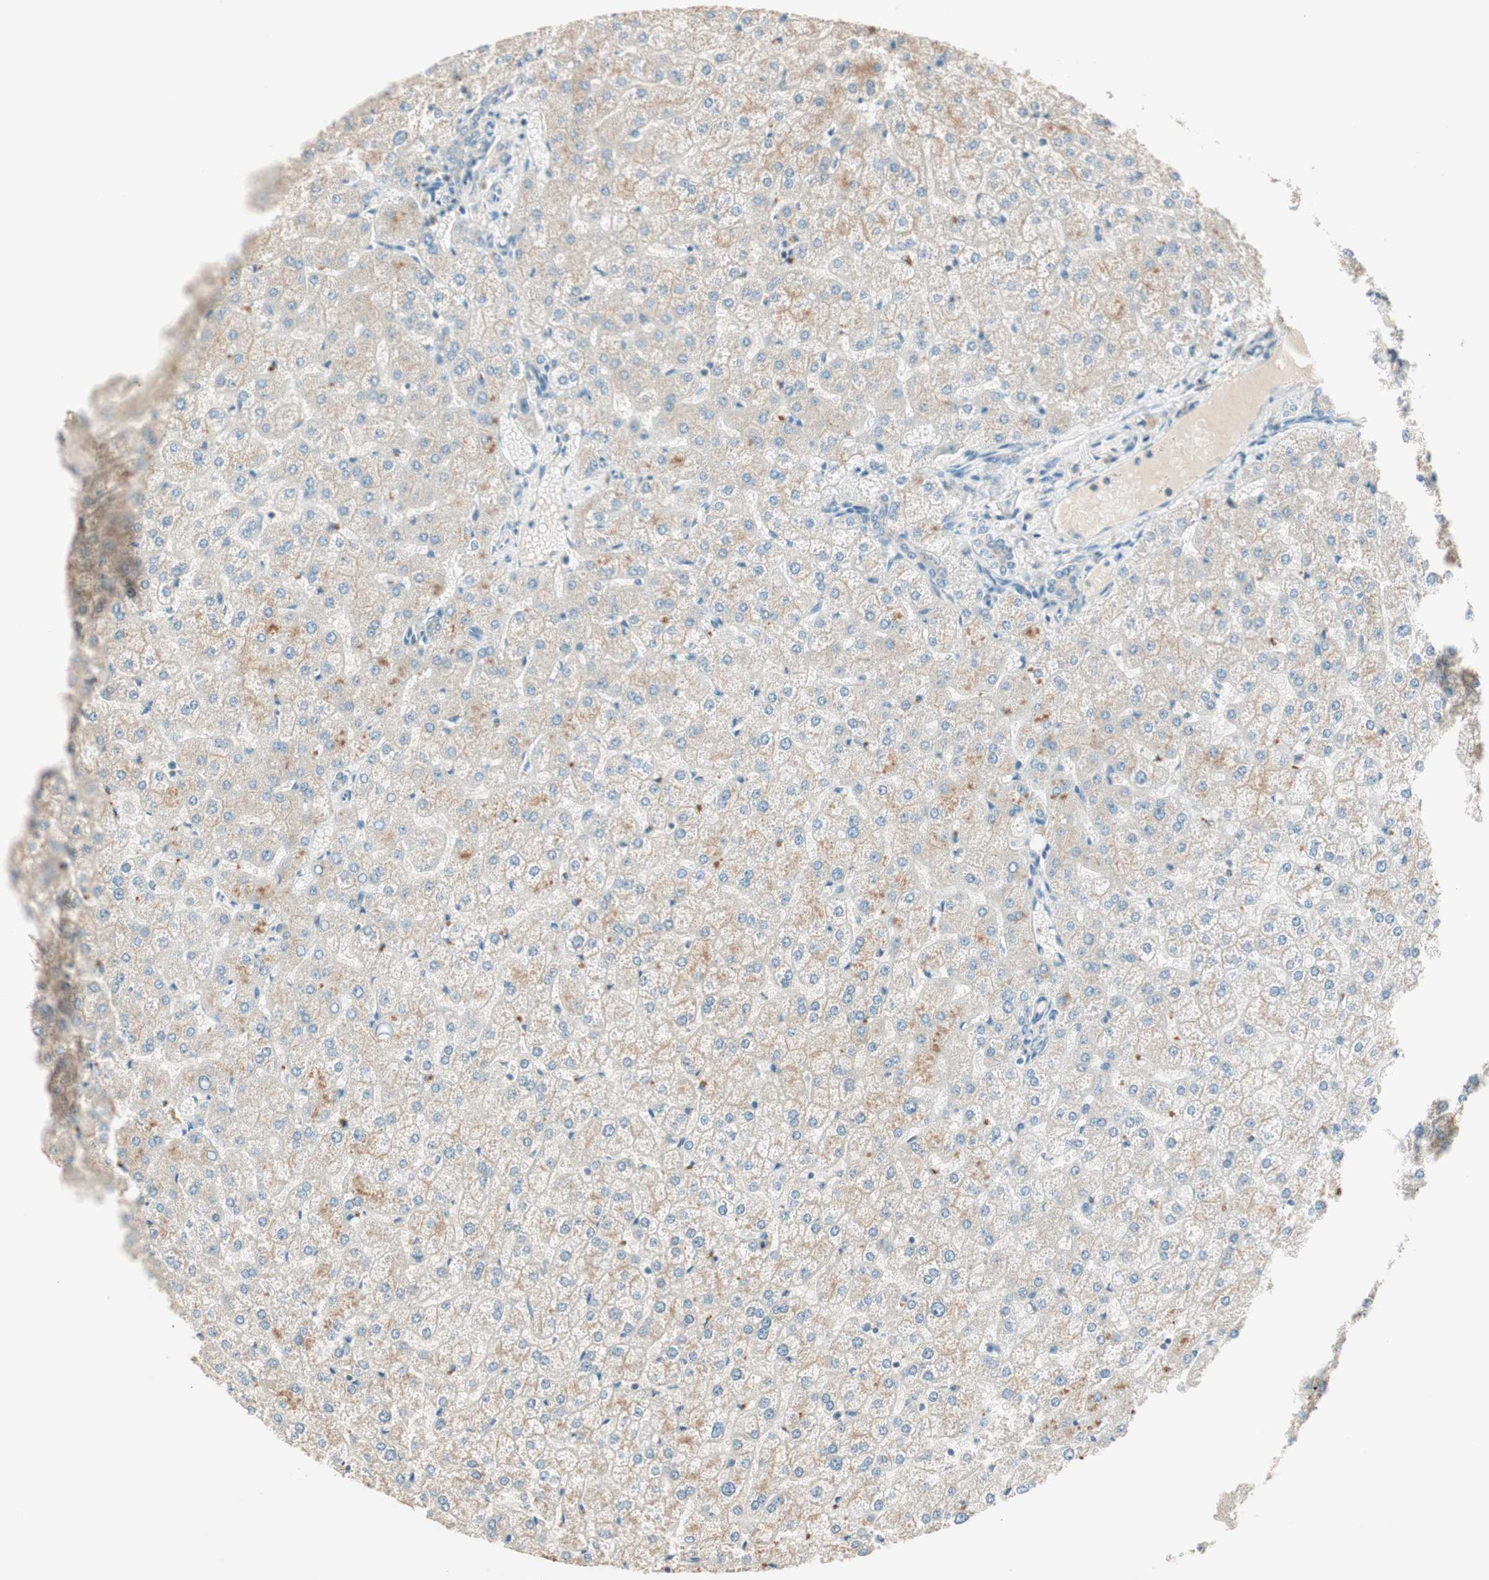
{"staining": {"intensity": "weak", "quantity": "<25%", "location": "cytoplasmic/membranous"}, "tissue": "liver", "cell_type": "Cholangiocytes", "image_type": "normal", "snomed": [{"axis": "morphology", "description": "Normal tissue, NOS"}, {"axis": "topography", "description": "Liver"}], "caption": "This is a histopathology image of immunohistochemistry (IHC) staining of unremarkable liver, which shows no positivity in cholangiocytes. Nuclei are stained in blue.", "gene": "SEC16A", "patient": {"sex": "female", "age": 32}}